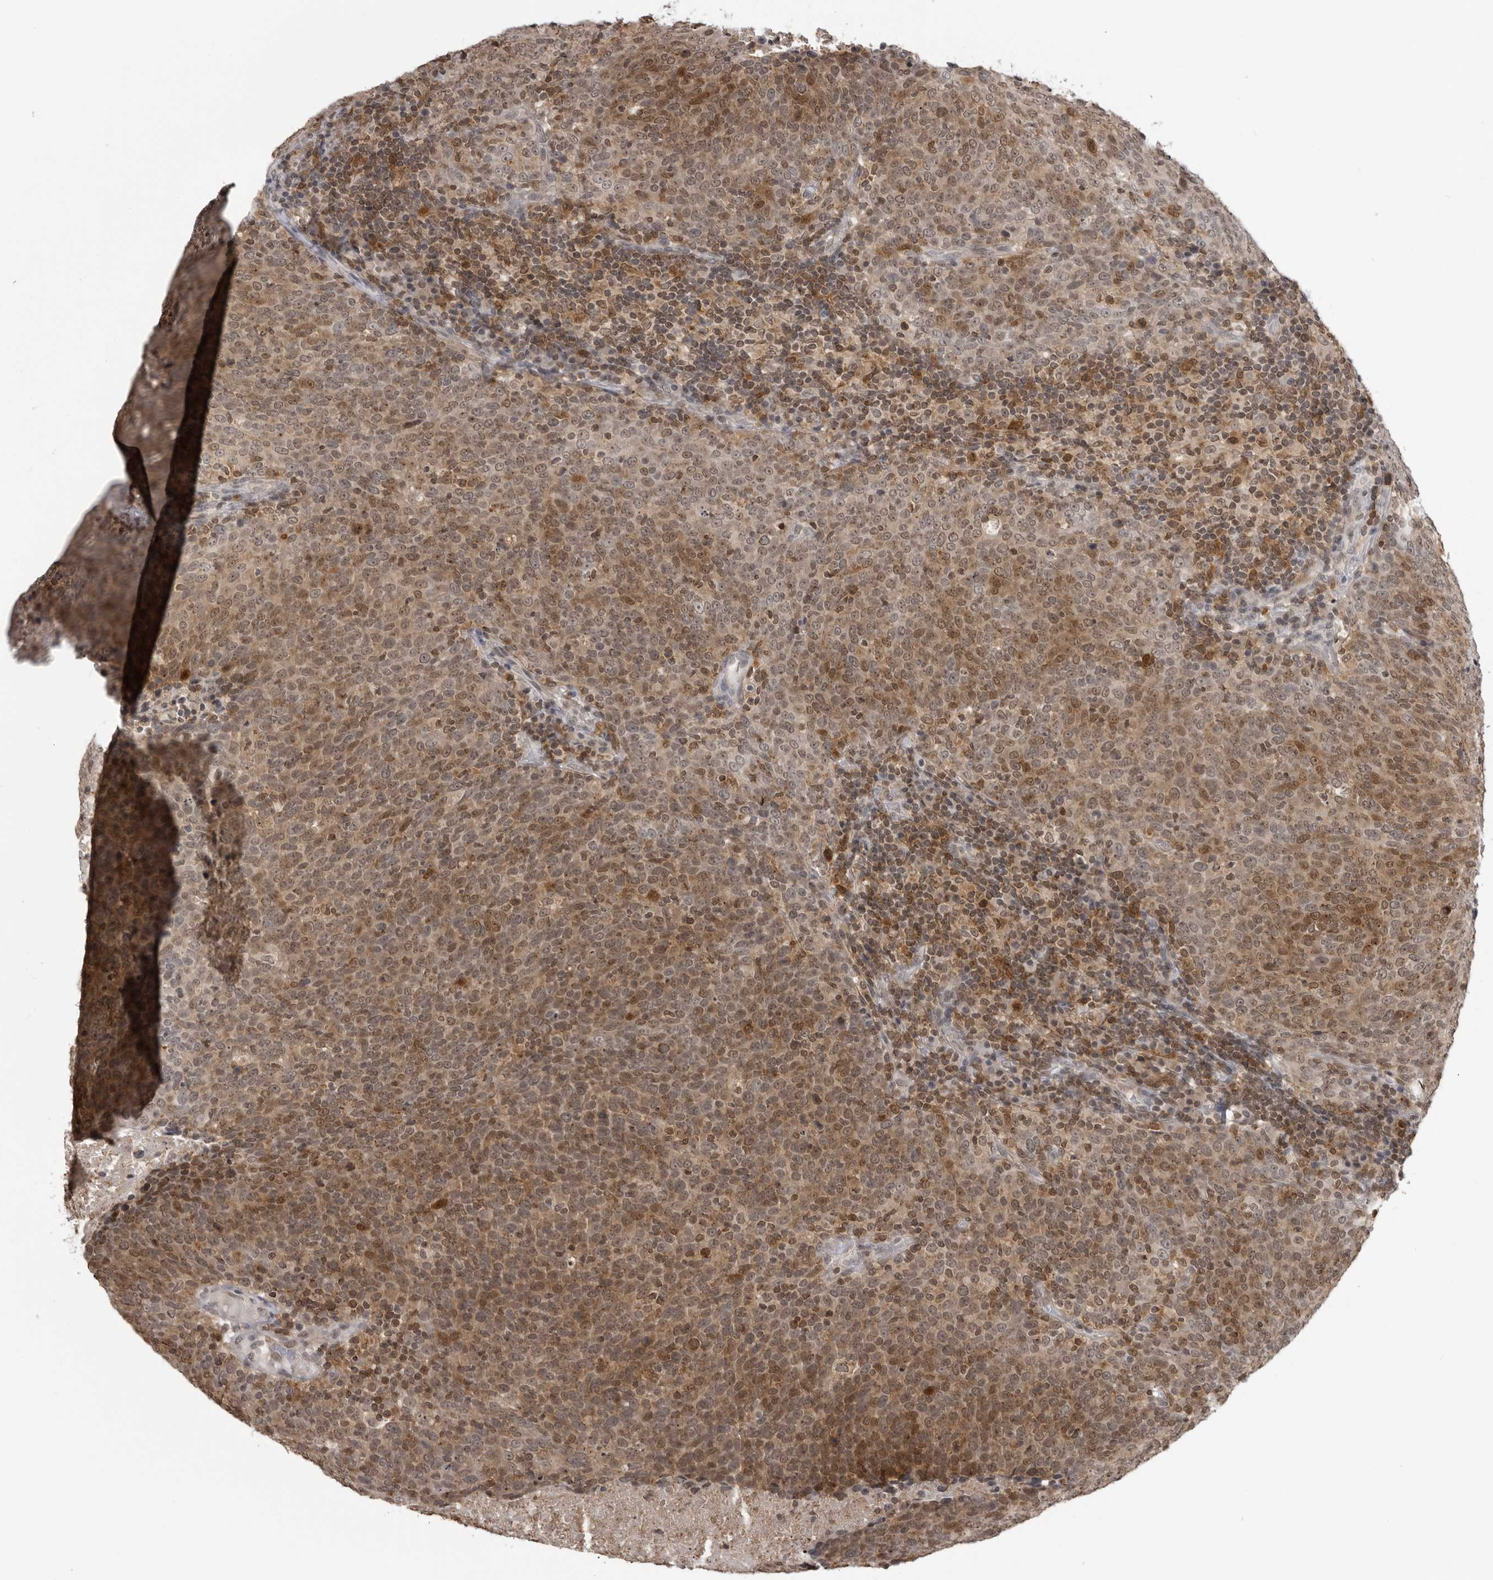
{"staining": {"intensity": "moderate", "quantity": ">75%", "location": "cytoplasmic/membranous,nuclear"}, "tissue": "head and neck cancer", "cell_type": "Tumor cells", "image_type": "cancer", "snomed": [{"axis": "morphology", "description": "Squamous cell carcinoma, NOS"}, {"axis": "morphology", "description": "Squamous cell carcinoma, metastatic, NOS"}, {"axis": "topography", "description": "Lymph node"}, {"axis": "topography", "description": "Head-Neck"}], "caption": "The histopathology image demonstrates staining of head and neck cancer, revealing moderate cytoplasmic/membranous and nuclear protein expression (brown color) within tumor cells. (IHC, brightfield microscopy, high magnification).", "gene": "PDCL3", "patient": {"sex": "male", "age": 62}}